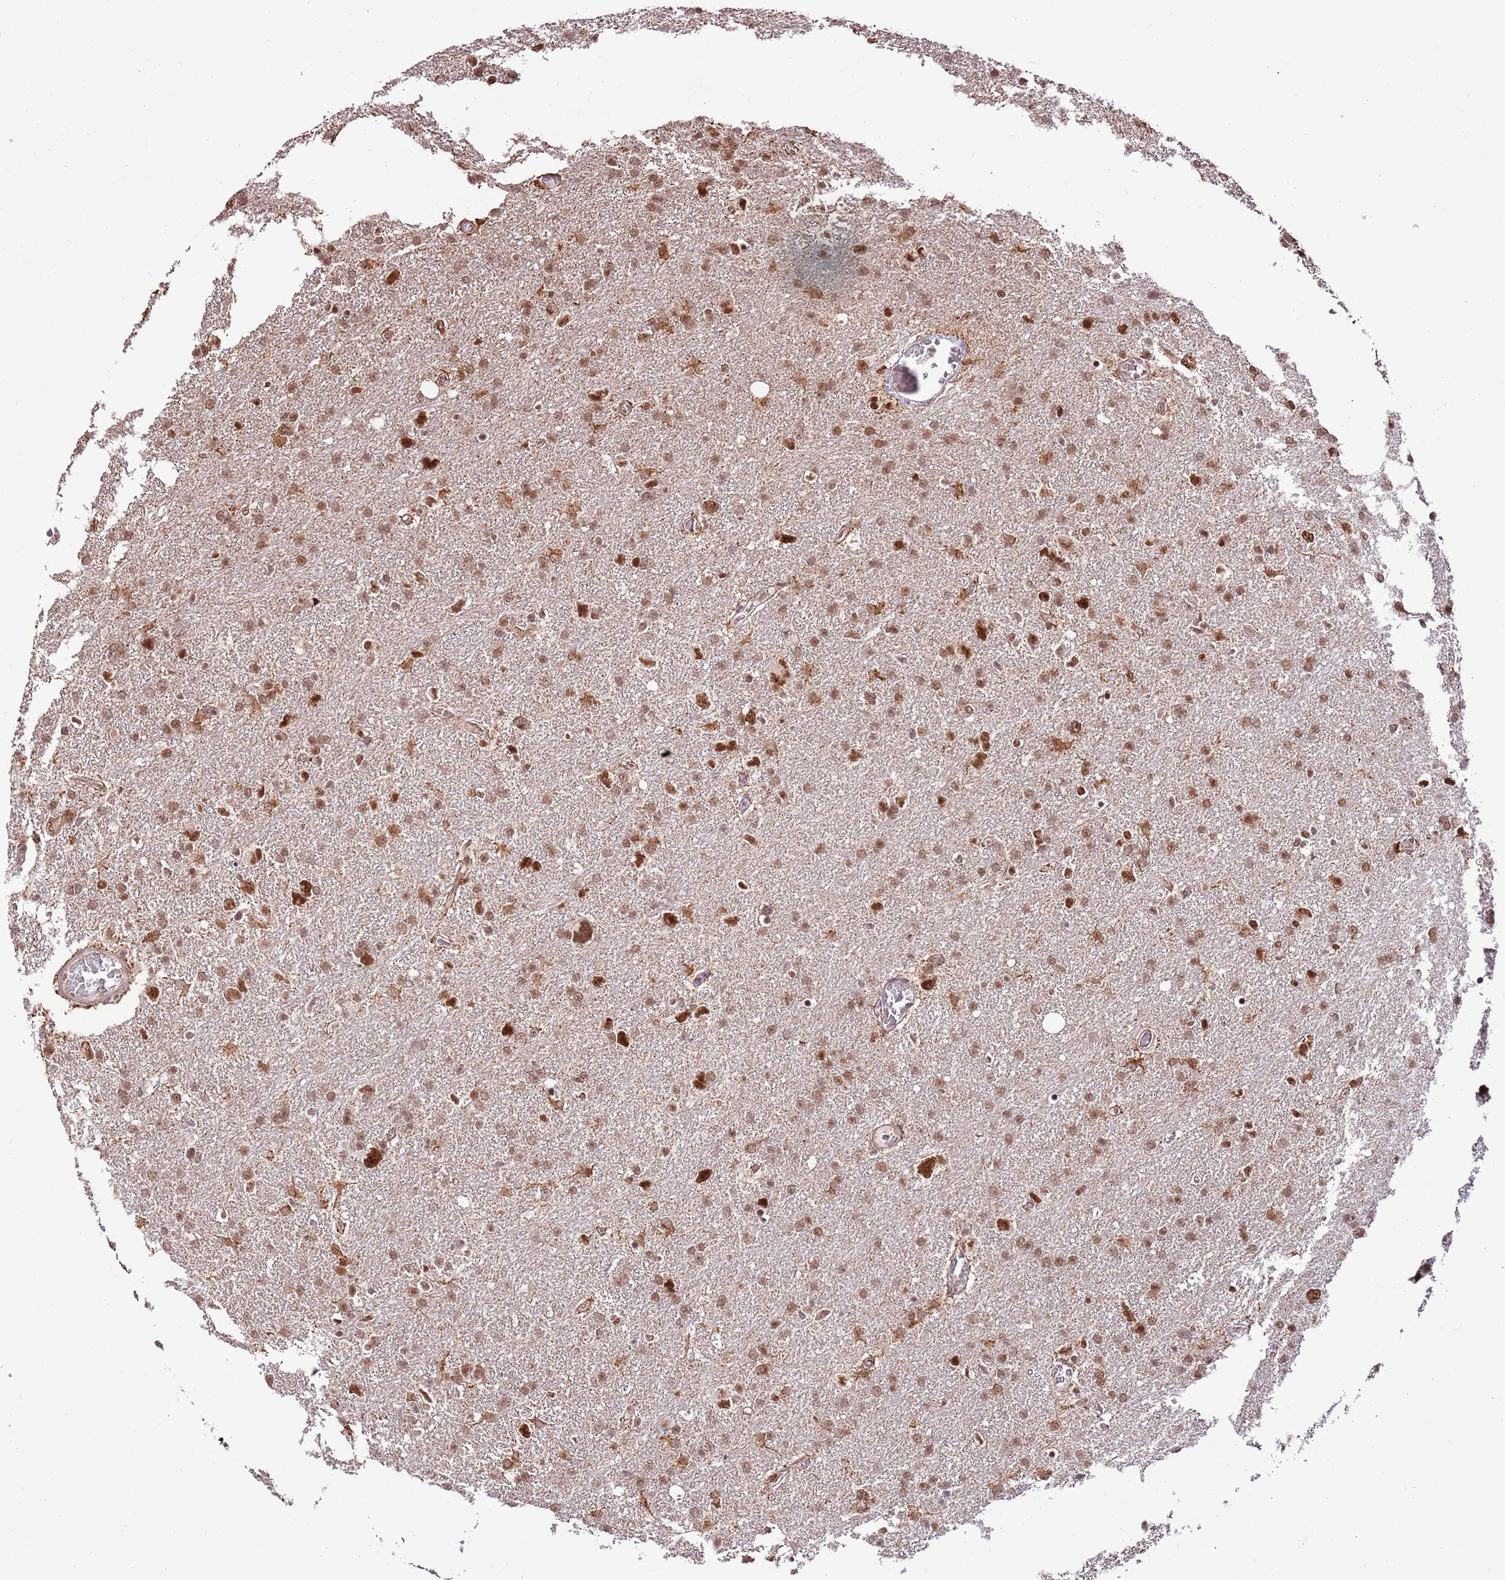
{"staining": {"intensity": "strong", "quantity": ">75%", "location": "nuclear"}, "tissue": "glioma", "cell_type": "Tumor cells", "image_type": "cancer", "snomed": [{"axis": "morphology", "description": "Glioma, malignant, High grade"}, {"axis": "topography", "description": "Brain"}], "caption": "Malignant high-grade glioma stained with DAB immunohistochemistry (IHC) displays high levels of strong nuclear staining in approximately >75% of tumor cells.", "gene": "RIF1", "patient": {"sex": "male", "age": 61}}